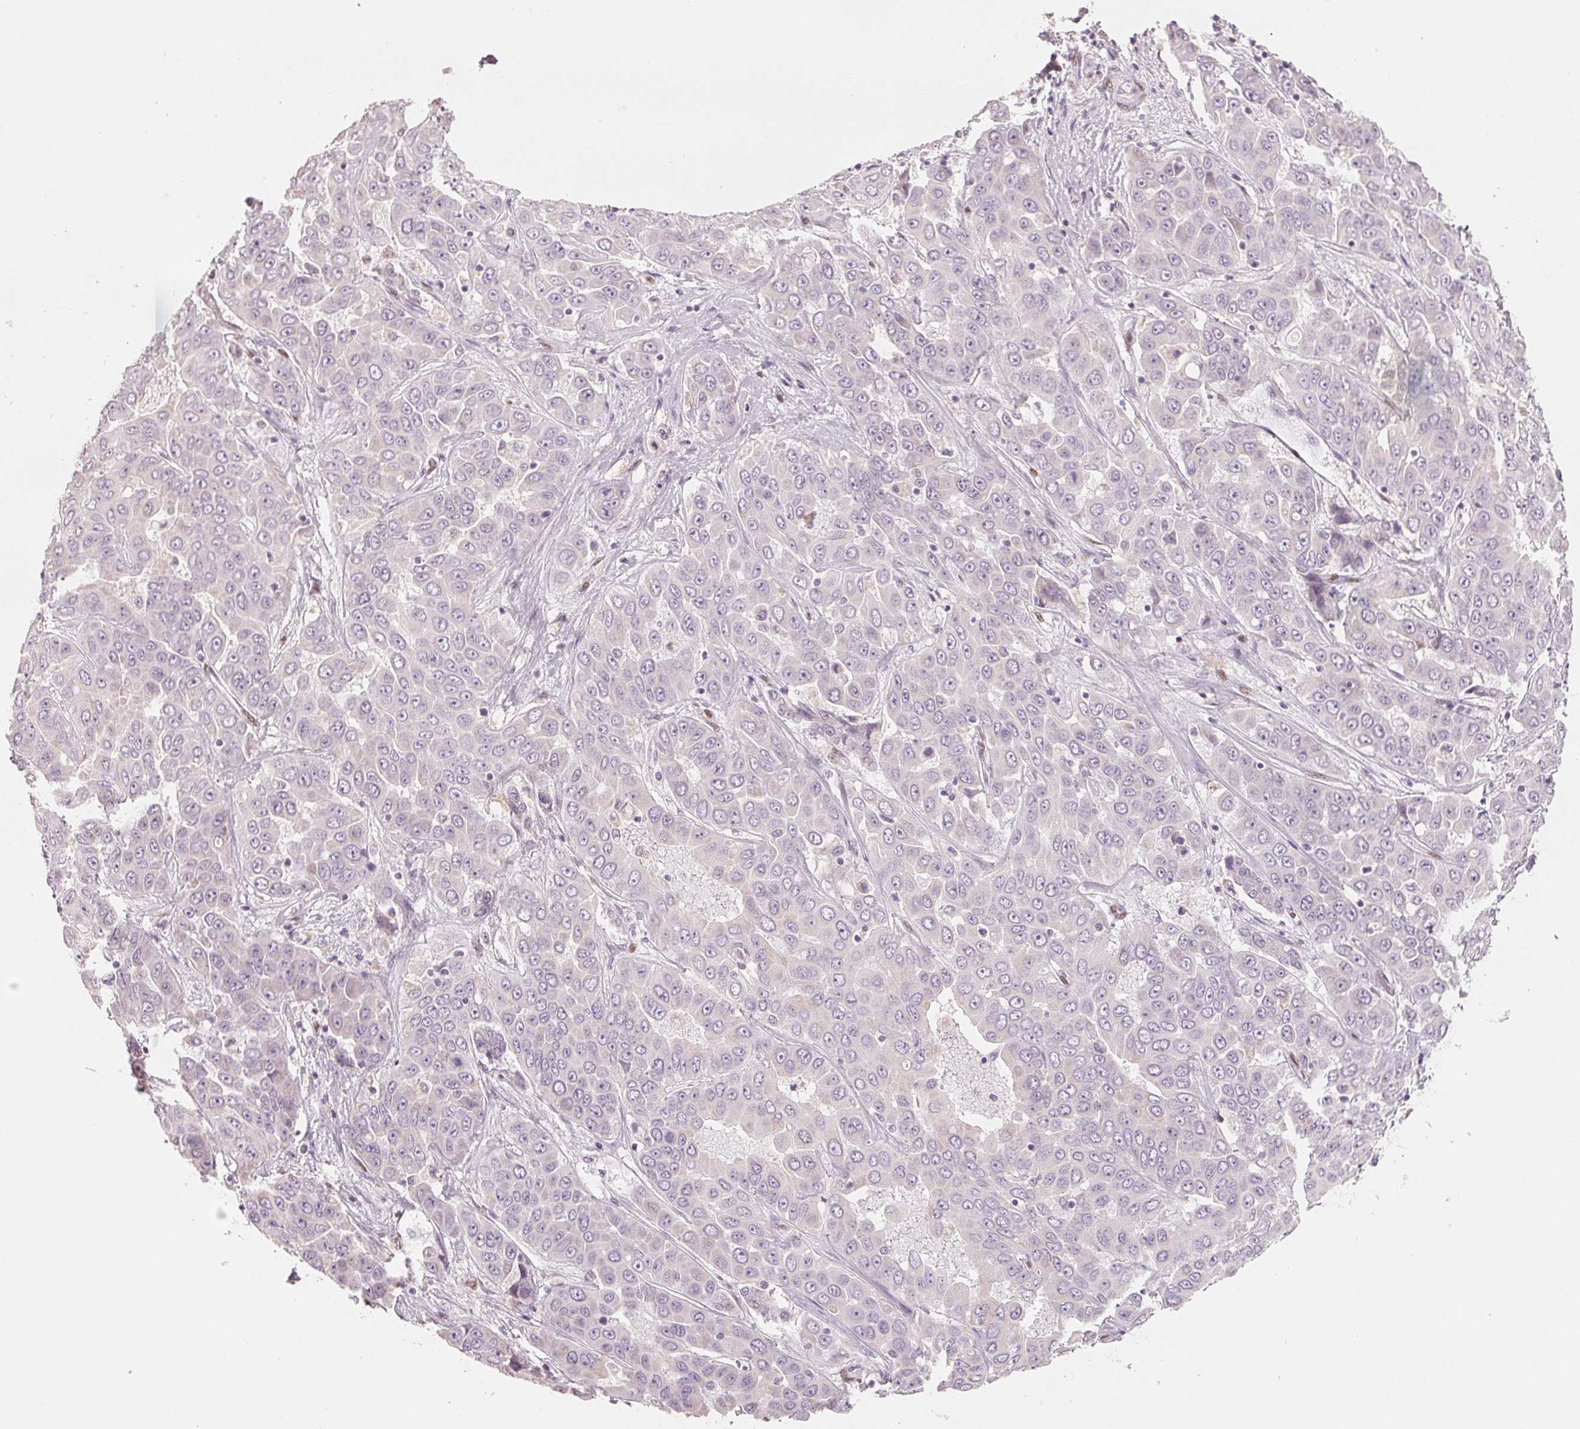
{"staining": {"intensity": "negative", "quantity": "none", "location": "none"}, "tissue": "liver cancer", "cell_type": "Tumor cells", "image_type": "cancer", "snomed": [{"axis": "morphology", "description": "Cholangiocarcinoma"}, {"axis": "topography", "description": "Liver"}], "caption": "There is no significant expression in tumor cells of liver cancer.", "gene": "SMARCD3", "patient": {"sex": "female", "age": 52}}